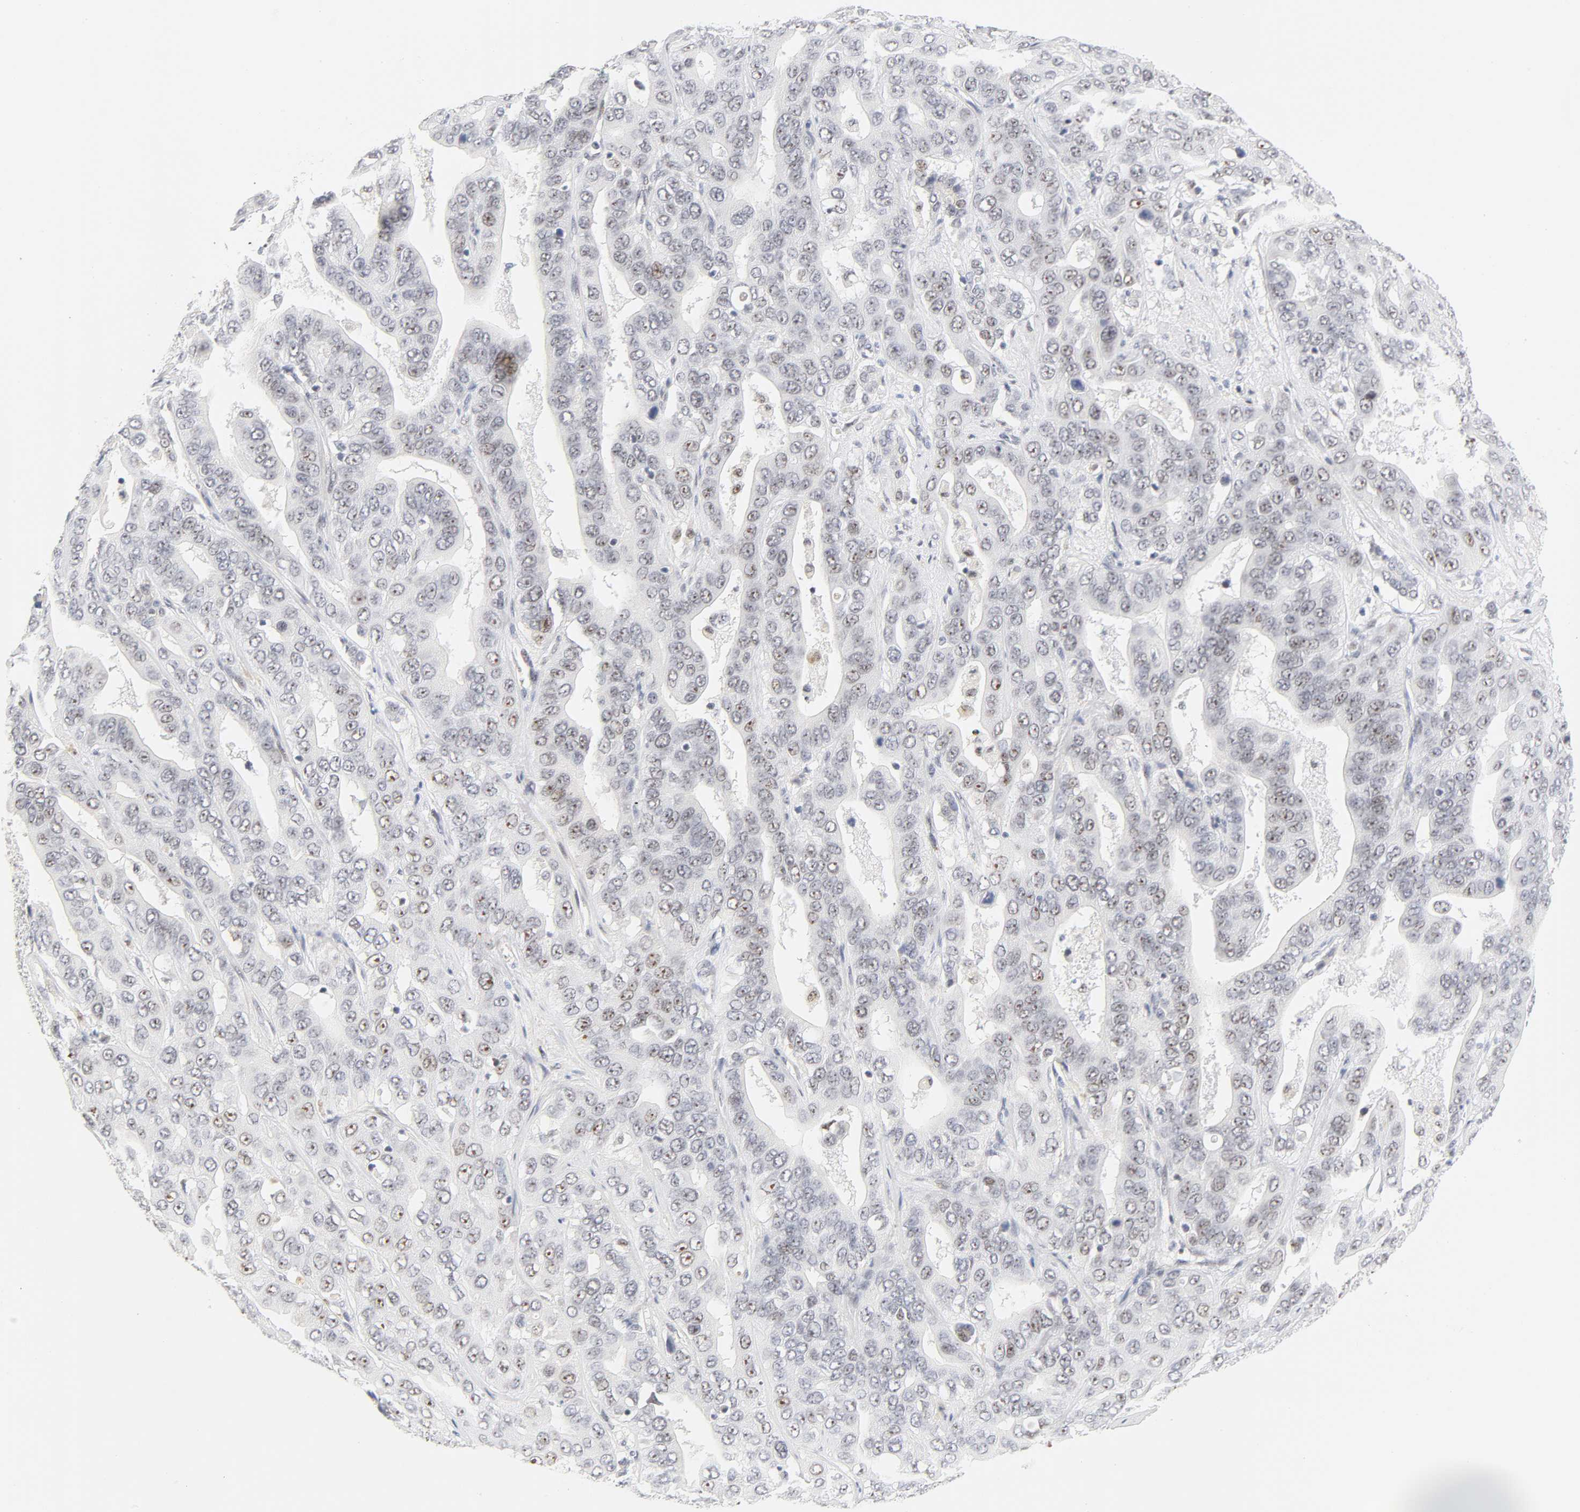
{"staining": {"intensity": "weak", "quantity": "<25%", "location": "nuclear"}, "tissue": "liver cancer", "cell_type": "Tumor cells", "image_type": "cancer", "snomed": [{"axis": "morphology", "description": "Cholangiocarcinoma"}, {"axis": "topography", "description": "Liver"}], "caption": "DAB immunohistochemical staining of human liver cancer demonstrates no significant expression in tumor cells.", "gene": "MNAT1", "patient": {"sex": "female", "age": 52}}